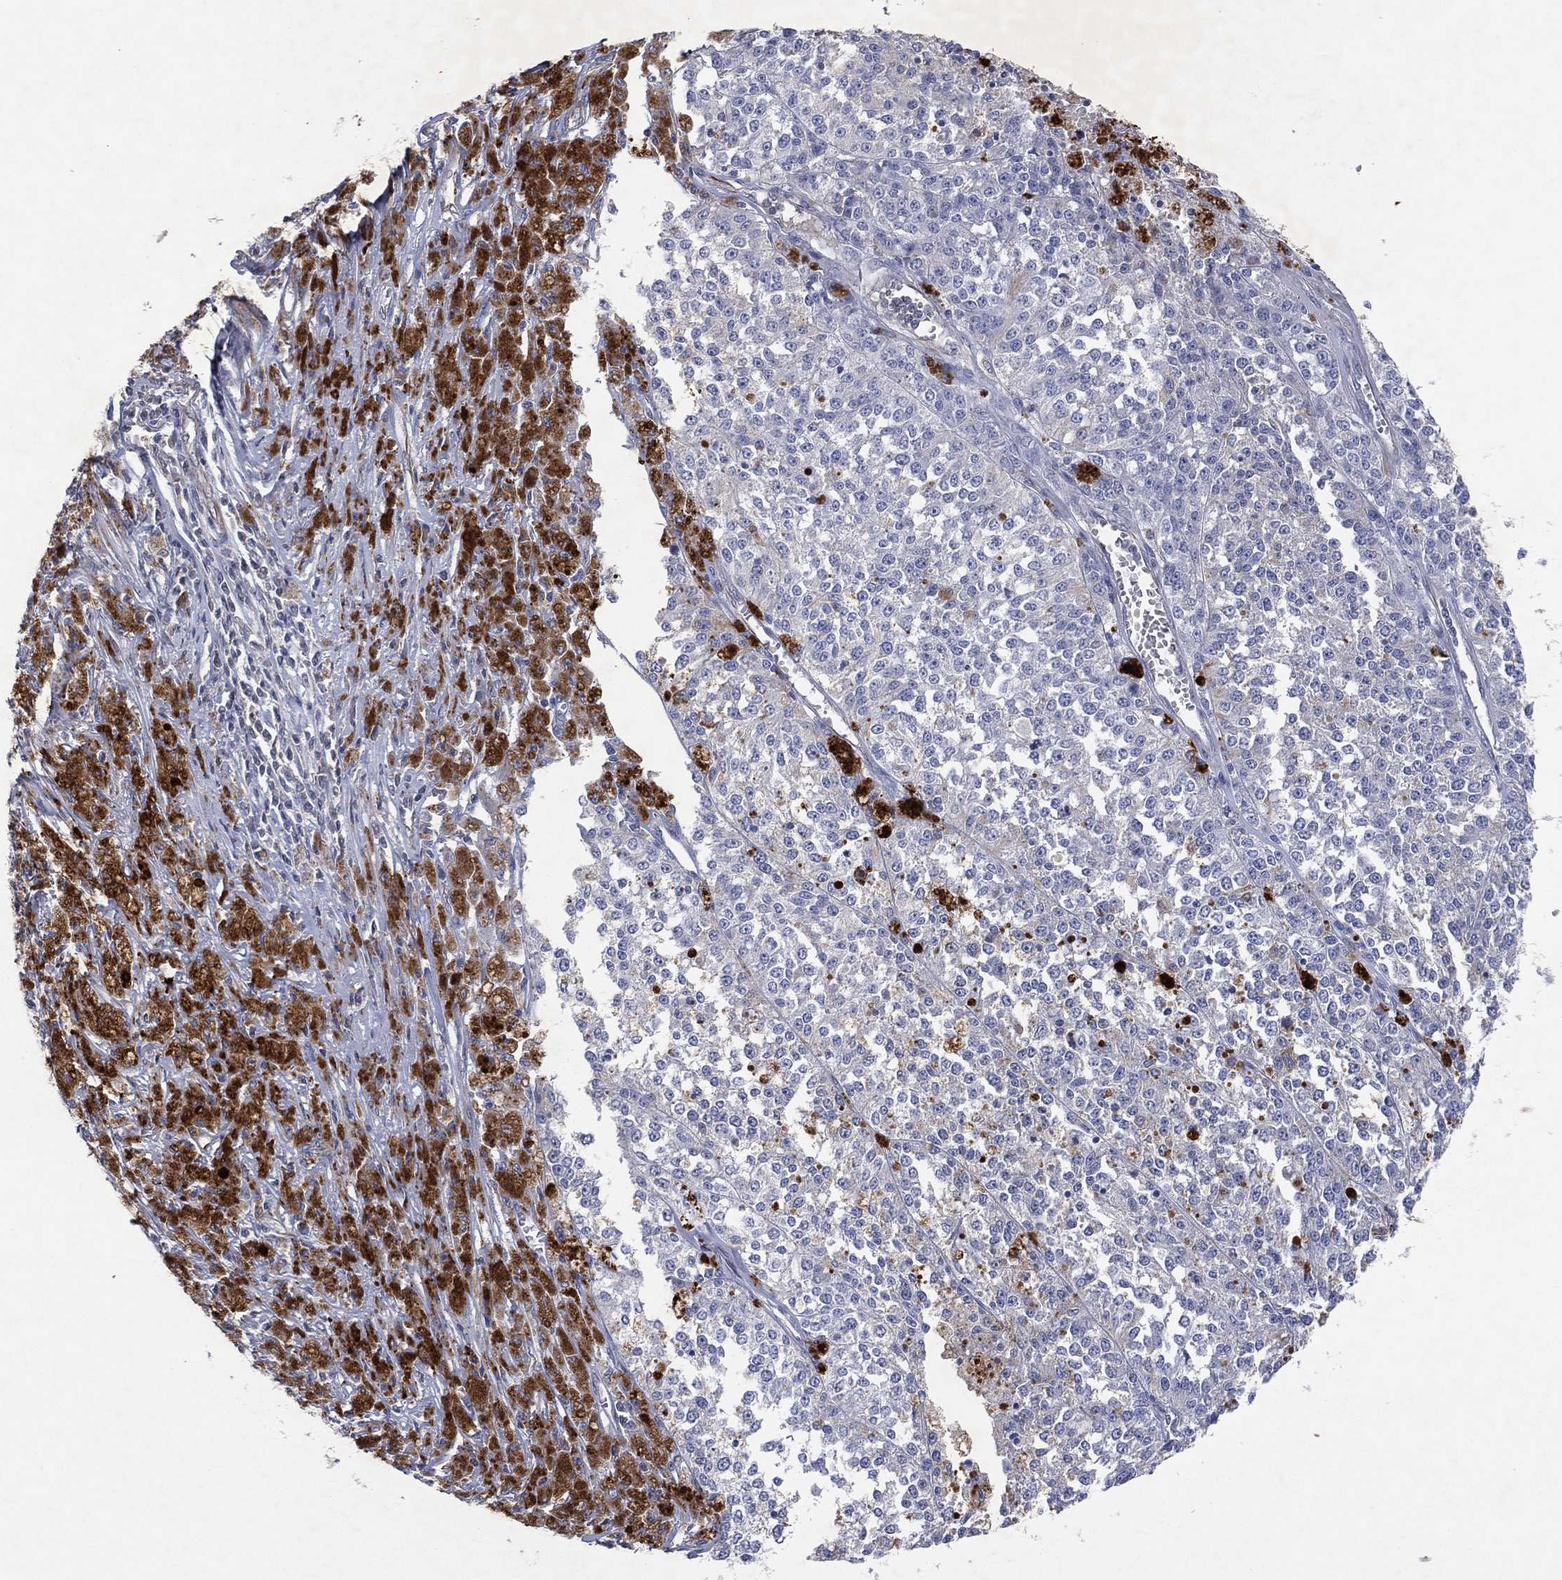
{"staining": {"intensity": "negative", "quantity": "none", "location": "none"}, "tissue": "melanoma", "cell_type": "Tumor cells", "image_type": "cancer", "snomed": [{"axis": "morphology", "description": "Malignant melanoma, Metastatic site"}, {"axis": "topography", "description": "Lymph node"}], "caption": "Immunohistochemistry photomicrograph of human melanoma stained for a protein (brown), which displays no expression in tumor cells. Brightfield microscopy of immunohistochemistry (IHC) stained with DAB (brown) and hematoxylin (blue), captured at high magnification.", "gene": "FLI1", "patient": {"sex": "female", "age": 64}}